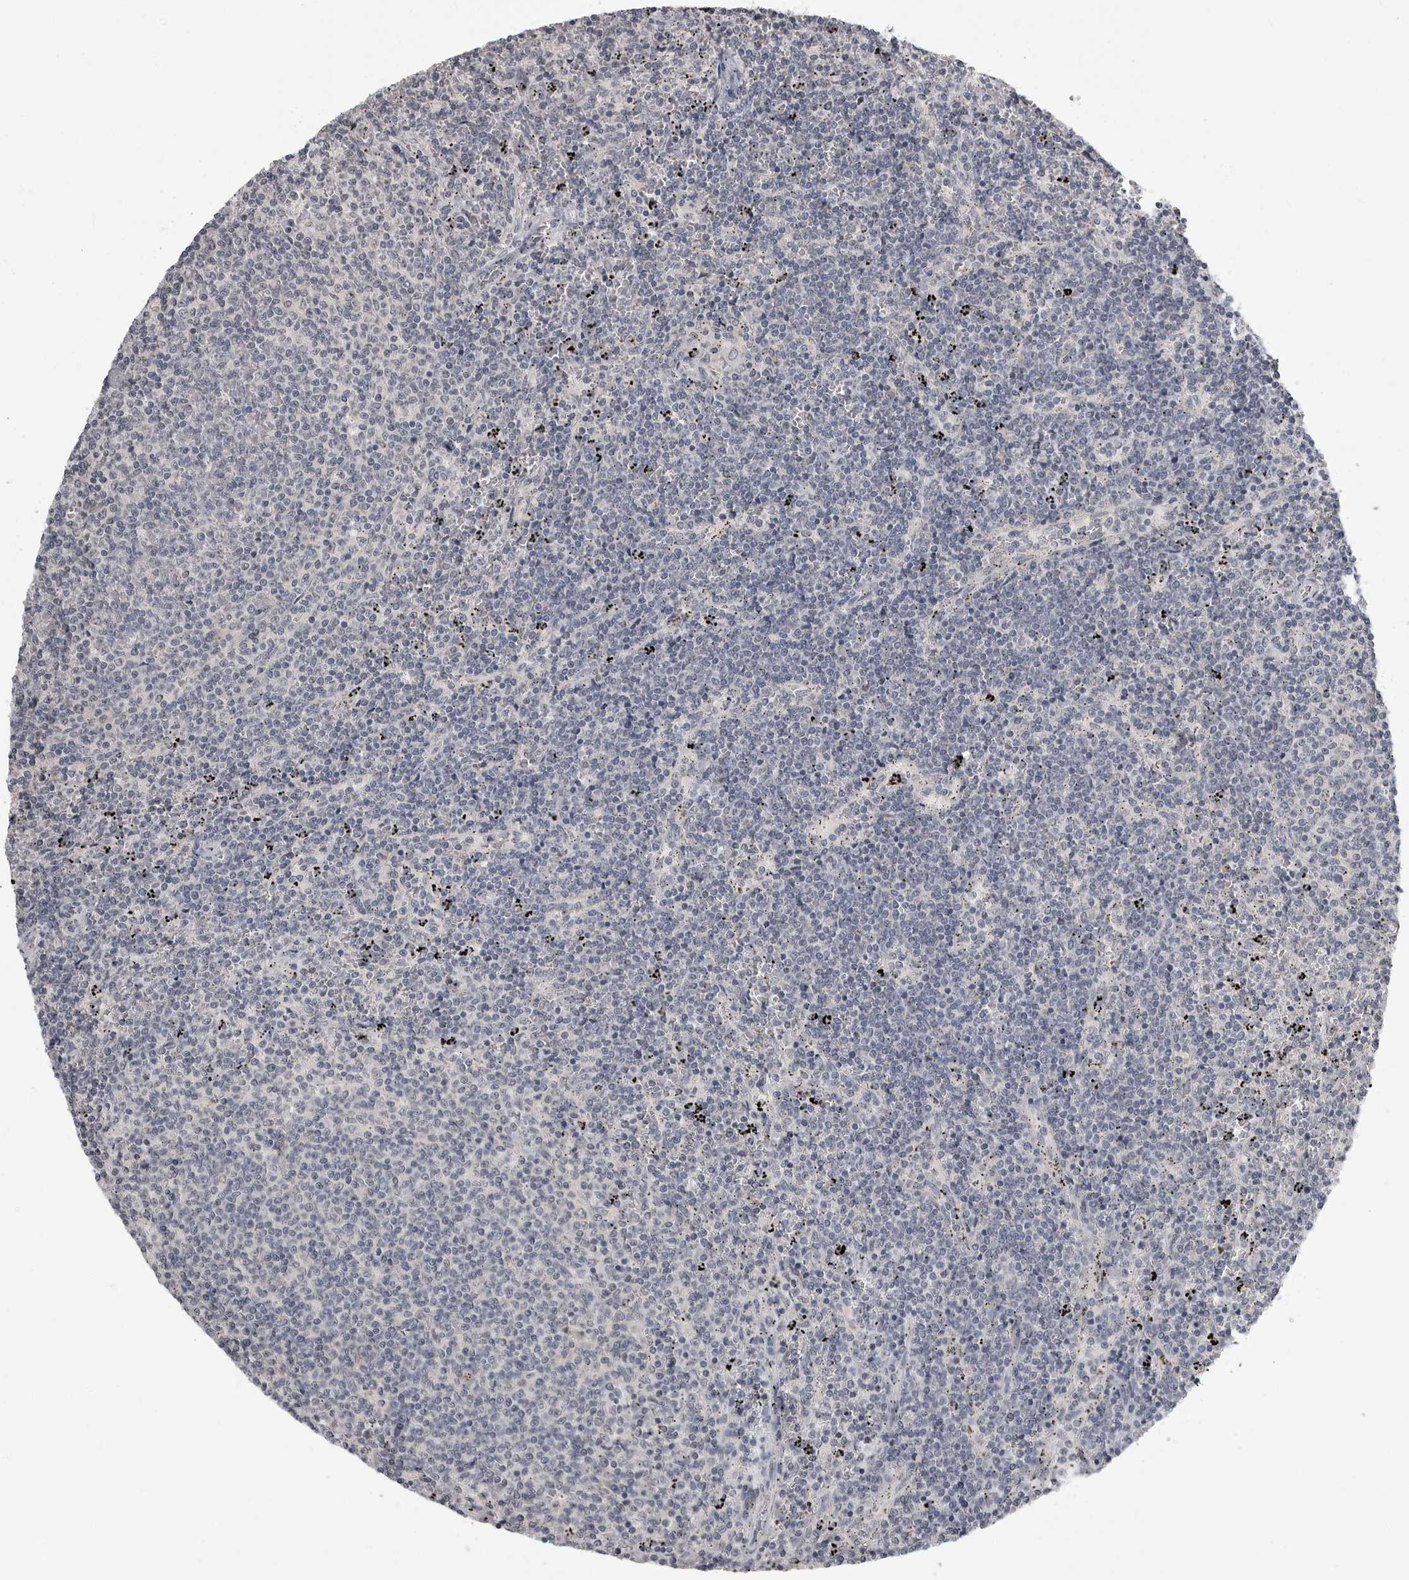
{"staining": {"intensity": "negative", "quantity": "none", "location": "none"}, "tissue": "lymphoma", "cell_type": "Tumor cells", "image_type": "cancer", "snomed": [{"axis": "morphology", "description": "Malignant lymphoma, non-Hodgkin's type, Low grade"}, {"axis": "topography", "description": "Spleen"}], "caption": "The photomicrograph demonstrates no significant staining in tumor cells of malignant lymphoma, non-Hodgkin's type (low-grade).", "gene": "MRTO4", "patient": {"sex": "female", "age": 50}}